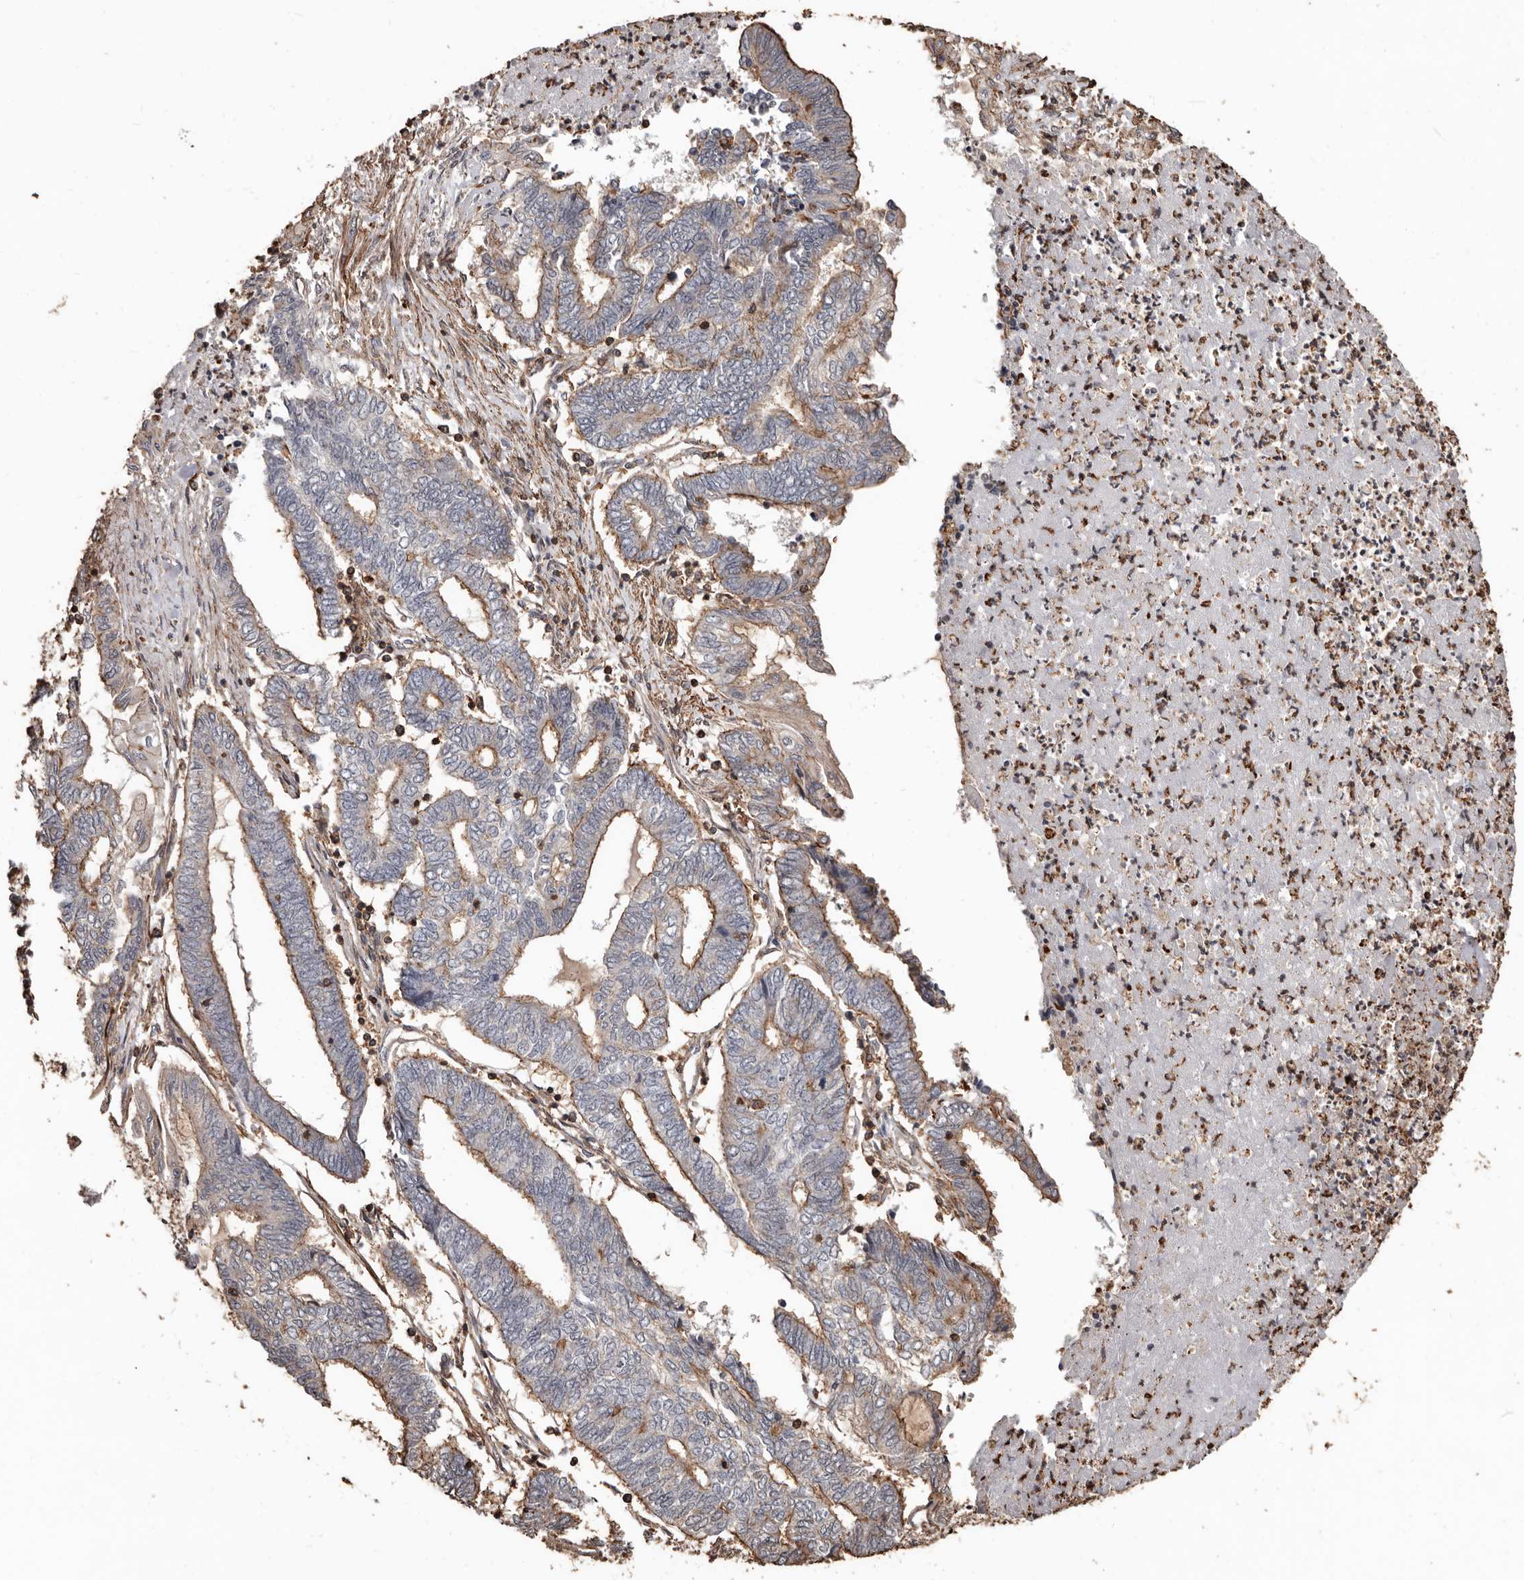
{"staining": {"intensity": "moderate", "quantity": "<25%", "location": "cytoplasmic/membranous"}, "tissue": "endometrial cancer", "cell_type": "Tumor cells", "image_type": "cancer", "snomed": [{"axis": "morphology", "description": "Adenocarcinoma, NOS"}, {"axis": "topography", "description": "Uterus"}, {"axis": "topography", "description": "Endometrium"}], "caption": "High-power microscopy captured an immunohistochemistry photomicrograph of adenocarcinoma (endometrial), revealing moderate cytoplasmic/membranous positivity in approximately <25% of tumor cells.", "gene": "GSK3A", "patient": {"sex": "female", "age": 70}}